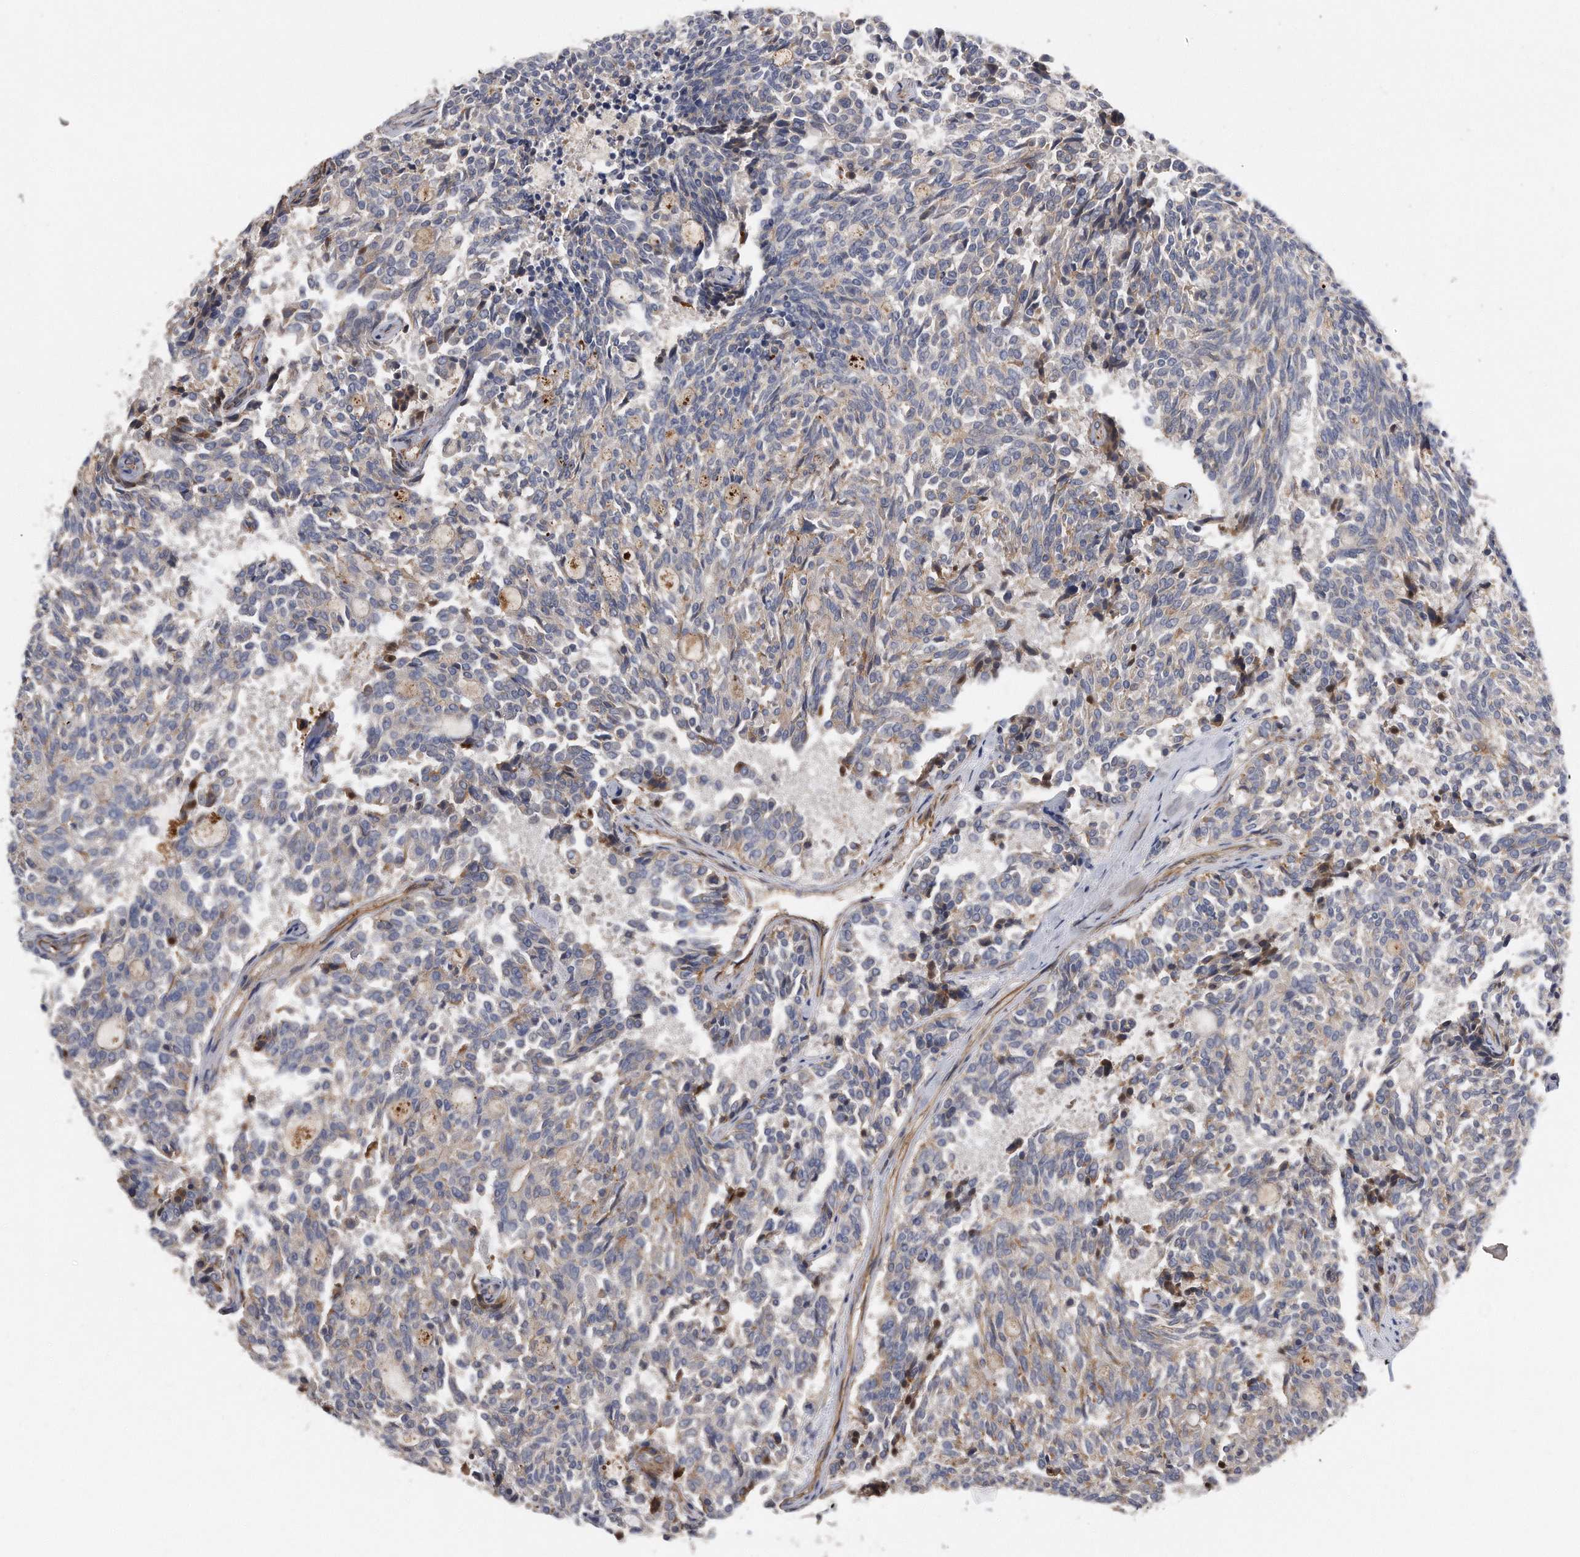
{"staining": {"intensity": "weak", "quantity": "25%-75%", "location": "cytoplasmic/membranous"}, "tissue": "carcinoid", "cell_type": "Tumor cells", "image_type": "cancer", "snomed": [{"axis": "morphology", "description": "Carcinoid, malignant, NOS"}, {"axis": "topography", "description": "Pancreas"}], "caption": "The photomicrograph displays immunohistochemical staining of malignant carcinoid. There is weak cytoplasmic/membranous positivity is appreciated in approximately 25%-75% of tumor cells. The protein of interest is stained brown, and the nuclei are stained in blue (DAB (3,3'-diaminobenzidine) IHC with brightfield microscopy, high magnification).", "gene": "GPC1", "patient": {"sex": "female", "age": 54}}